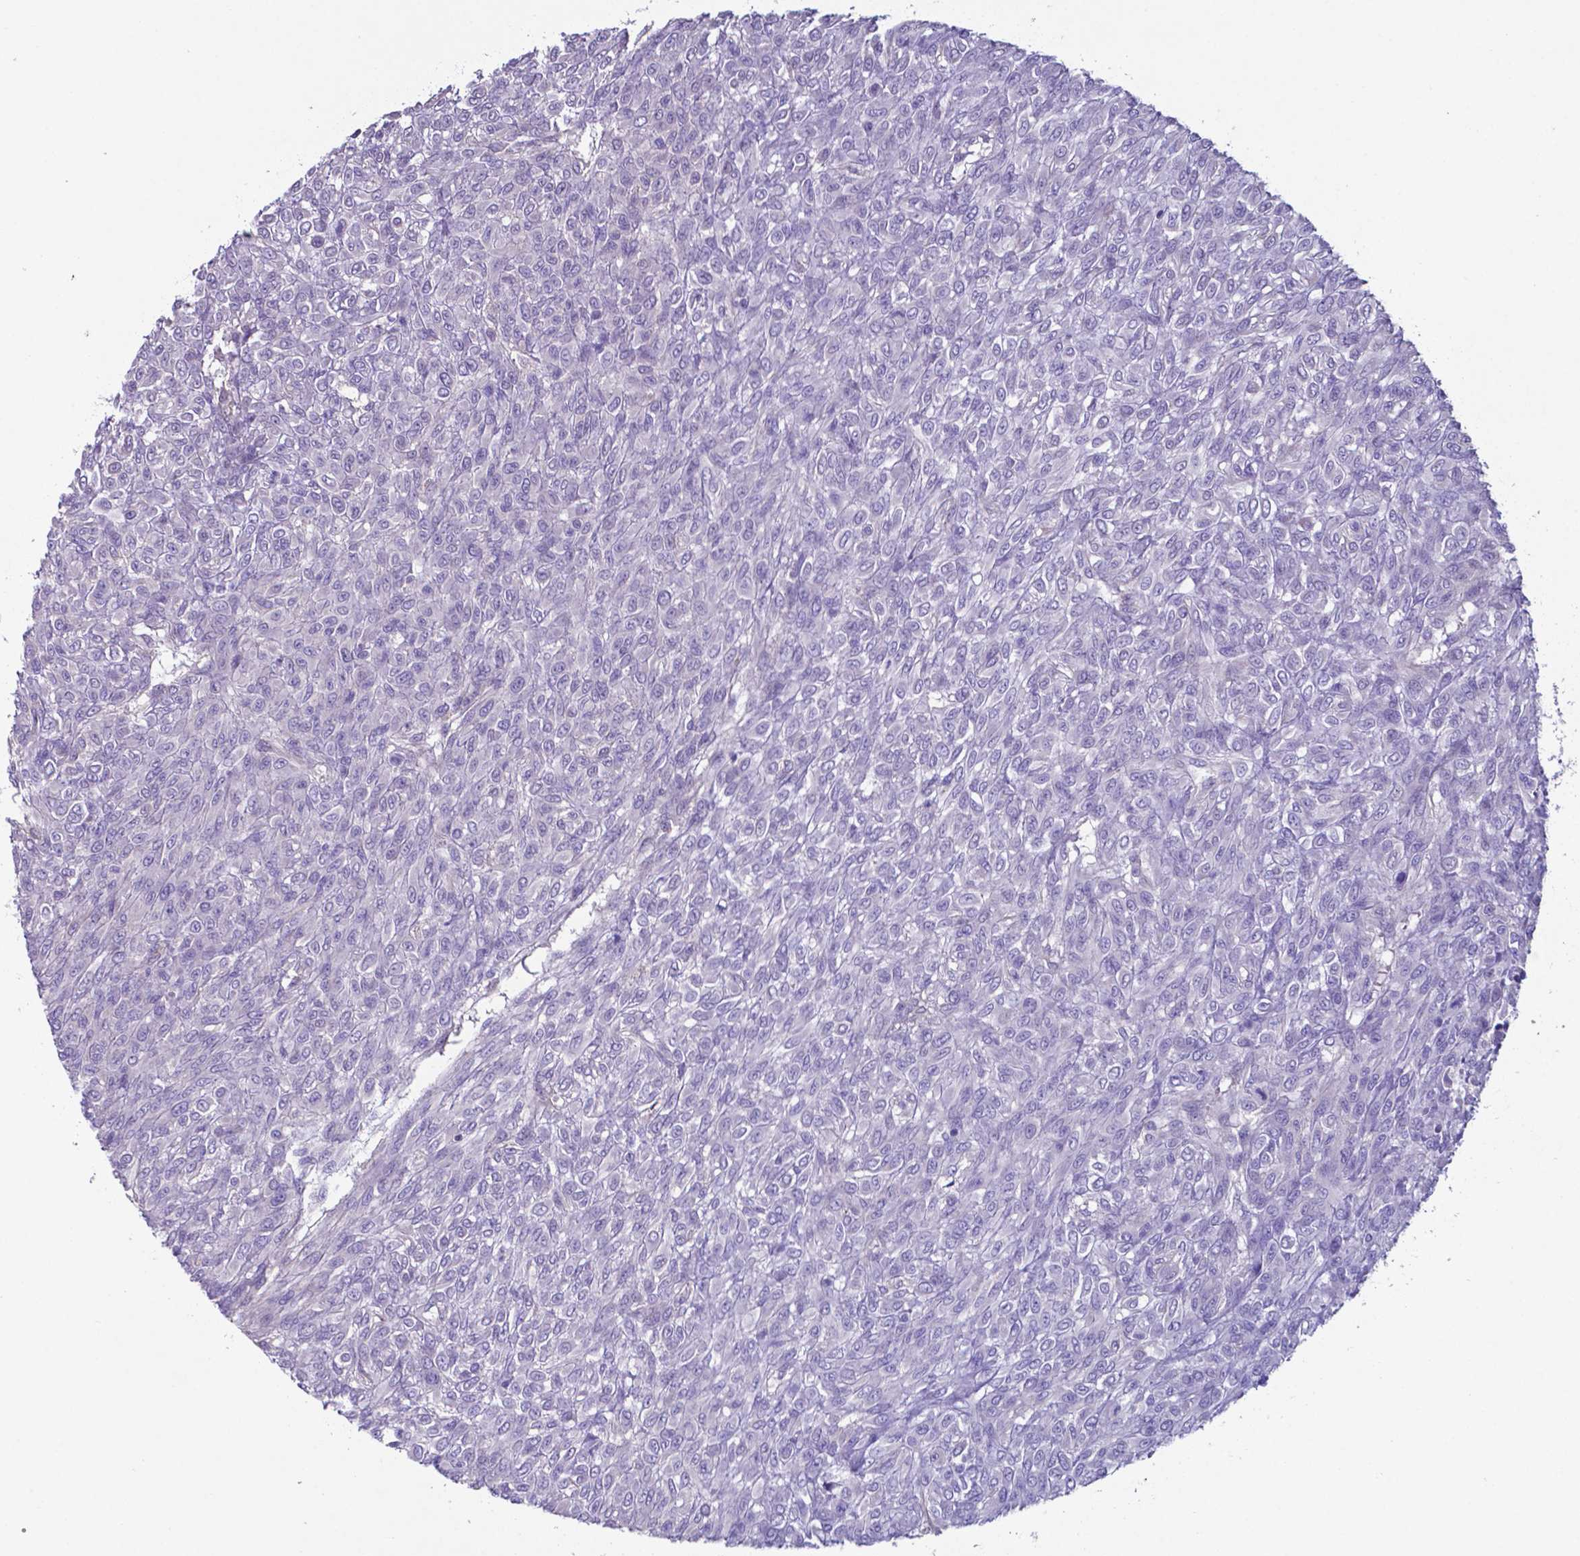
{"staining": {"intensity": "negative", "quantity": "none", "location": "none"}, "tissue": "renal cancer", "cell_type": "Tumor cells", "image_type": "cancer", "snomed": [{"axis": "morphology", "description": "Adenocarcinoma, NOS"}, {"axis": "topography", "description": "Kidney"}], "caption": "There is no significant expression in tumor cells of renal cancer (adenocarcinoma).", "gene": "TYRO3", "patient": {"sex": "male", "age": 58}}